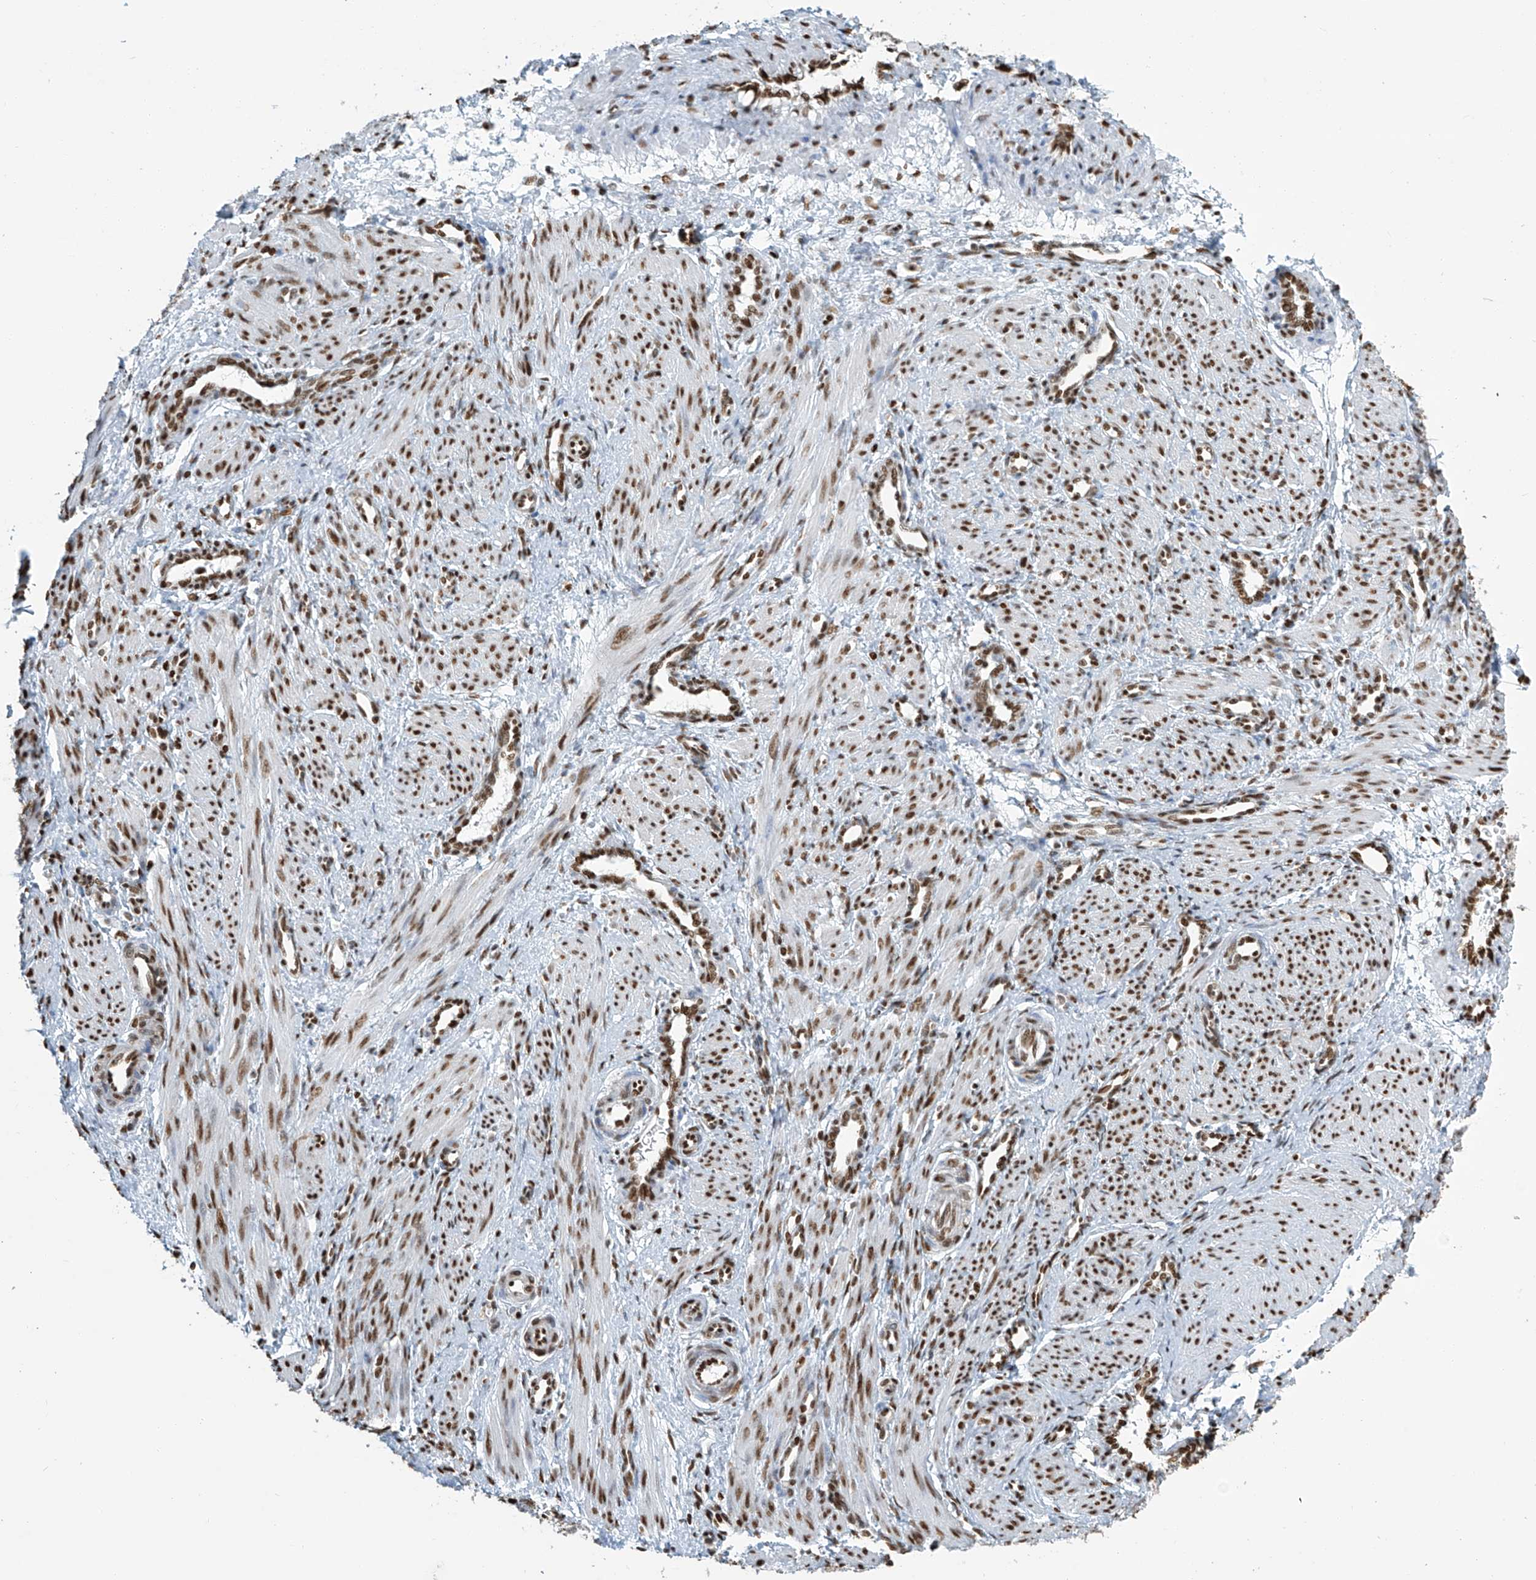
{"staining": {"intensity": "moderate", "quantity": ">75%", "location": "nuclear"}, "tissue": "smooth muscle", "cell_type": "Smooth muscle cells", "image_type": "normal", "snomed": [{"axis": "morphology", "description": "Normal tissue, NOS"}, {"axis": "topography", "description": "Endometrium"}], "caption": "Brown immunohistochemical staining in benign human smooth muscle reveals moderate nuclear staining in about >75% of smooth muscle cells. (Stains: DAB in brown, nuclei in blue, Microscopy: brightfield microscopy at high magnification).", "gene": "ENSG00000257390", "patient": {"sex": "female", "age": 33}}